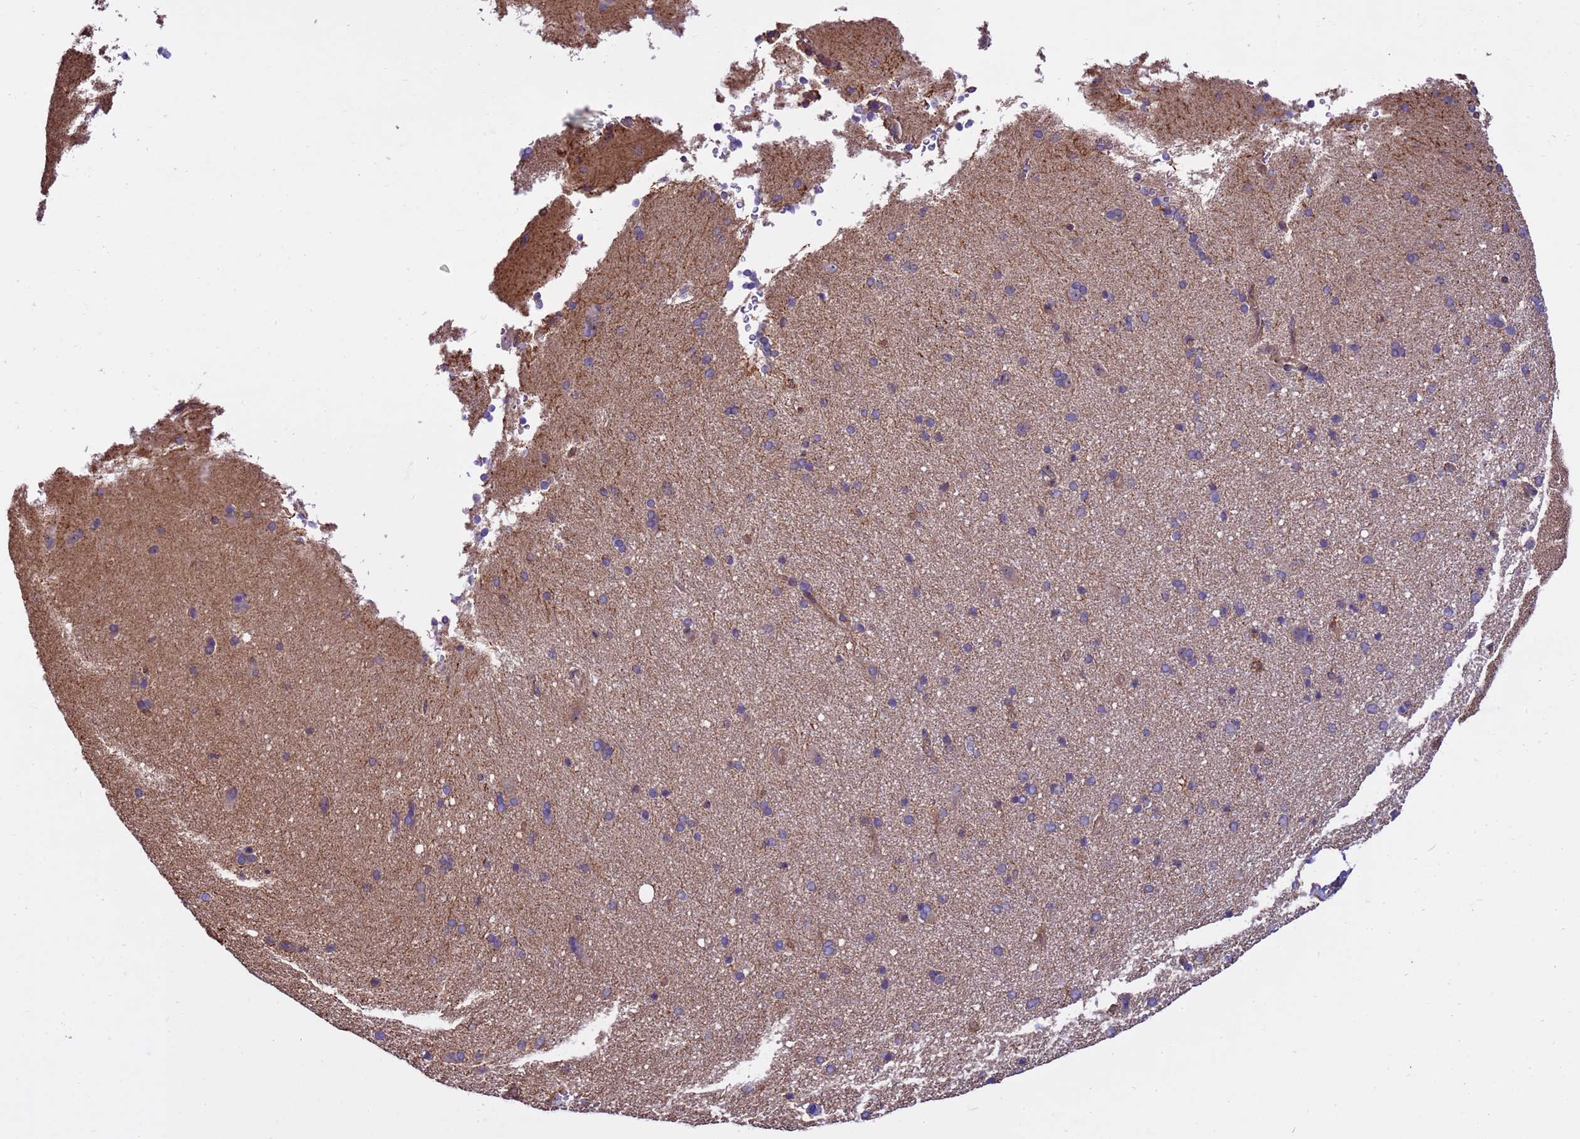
{"staining": {"intensity": "moderate", "quantity": ">75%", "location": "cytoplasmic/membranous"}, "tissue": "cerebral cortex", "cell_type": "Endothelial cells", "image_type": "normal", "snomed": [{"axis": "morphology", "description": "Normal tissue, NOS"}, {"axis": "topography", "description": "Cerebral cortex"}], "caption": "Immunohistochemistry photomicrograph of unremarkable cerebral cortex: human cerebral cortex stained using IHC displays medium levels of moderate protein expression localized specifically in the cytoplasmic/membranous of endothelial cells, appearing as a cytoplasmic/membranous brown color.", "gene": "SMCO3", "patient": {"sex": "male", "age": 62}}